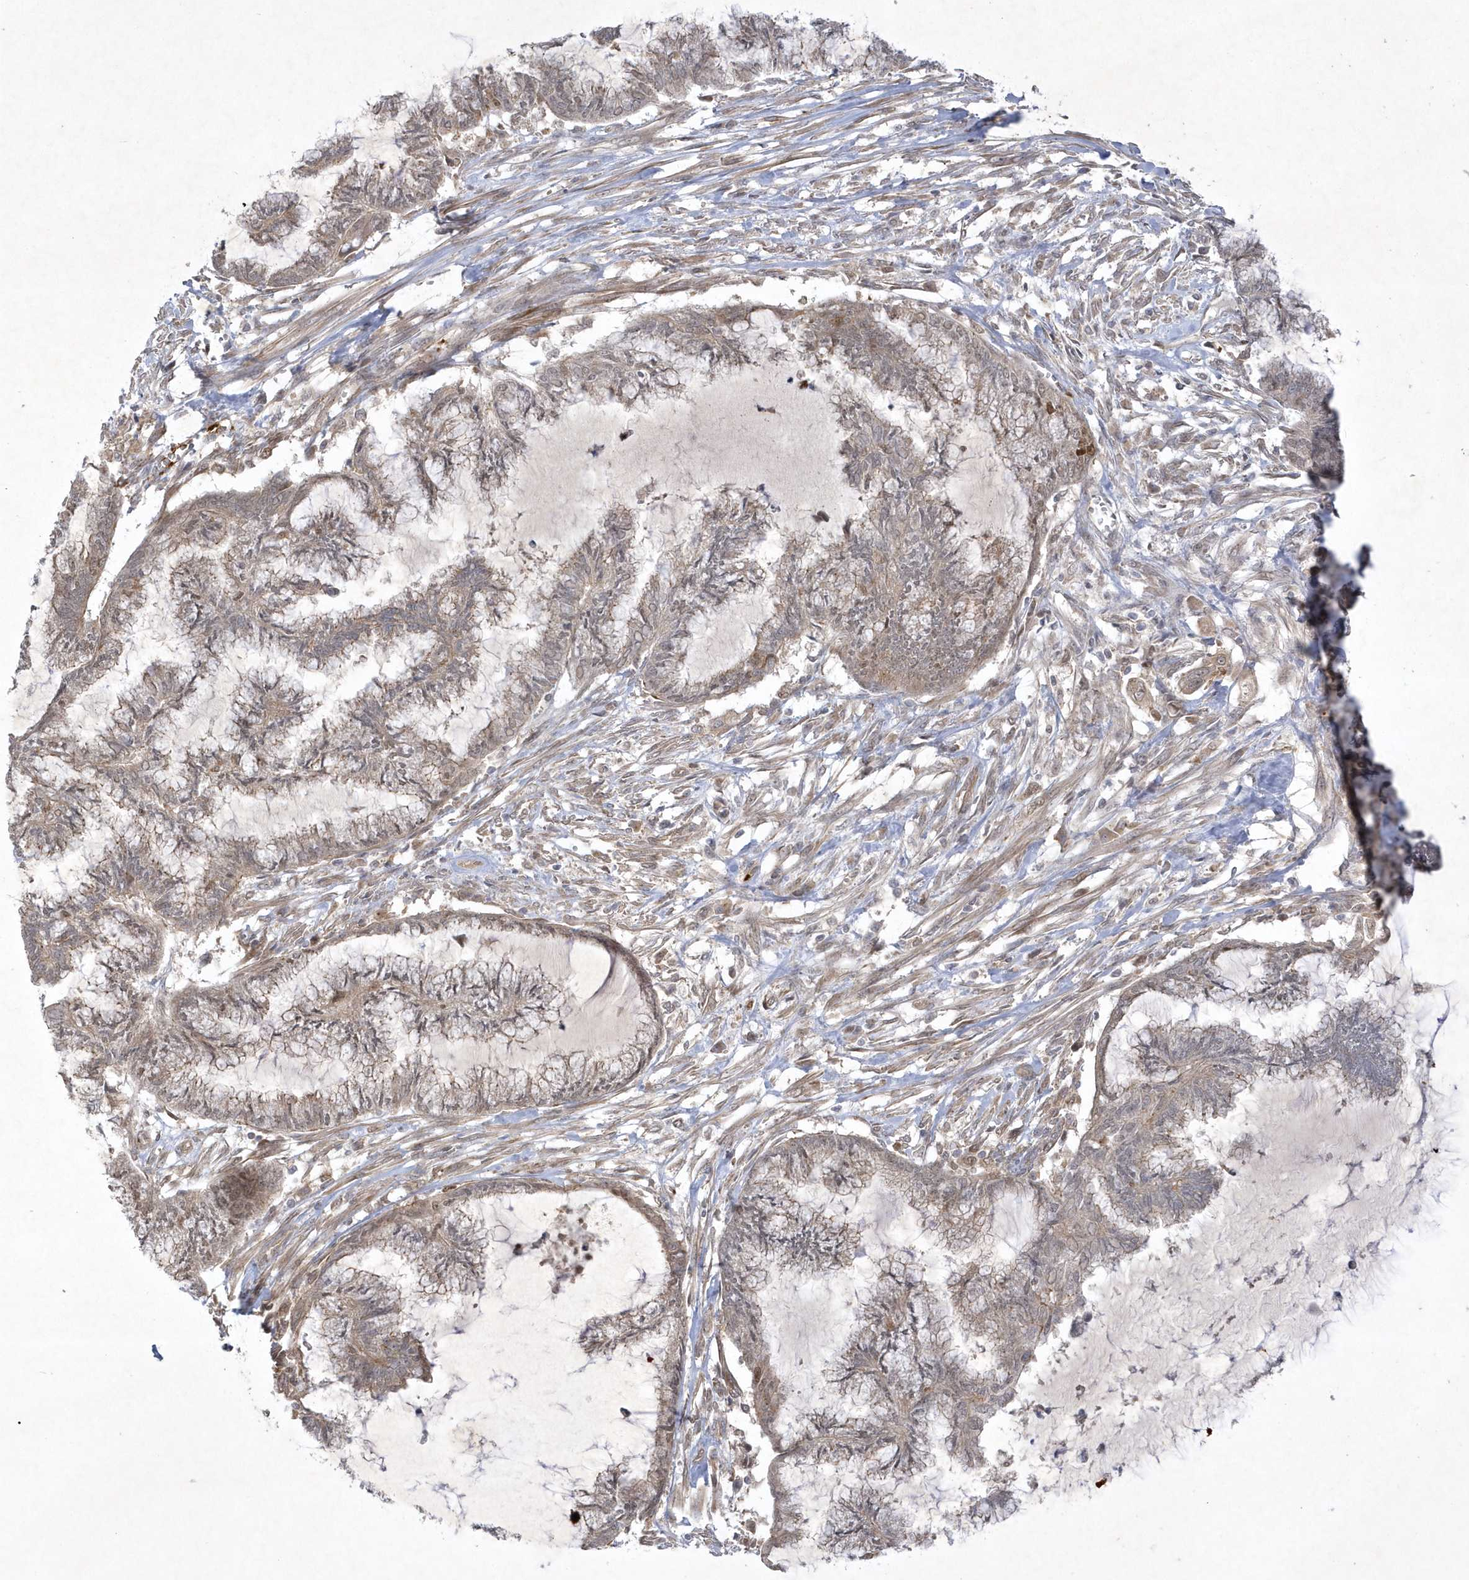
{"staining": {"intensity": "weak", "quantity": "25%-75%", "location": "cytoplasmic/membranous,nuclear"}, "tissue": "endometrial cancer", "cell_type": "Tumor cells", "image_type": "cancer", "snomed": [{"axis": "morphology", "description": "Adenocarcinoma, NOS"}, {"axis": "topography", "description": "Endometrium"}], "caption": "Weak cytoplasmic/membranous and nuclear positivity for a protein is present in approximately 25%-75% of tumor cells of endometrial adenocarcinoma using immunohistochemistry.", "gene": "NAF1", "patient": {"sex": "female", "age": 86}}